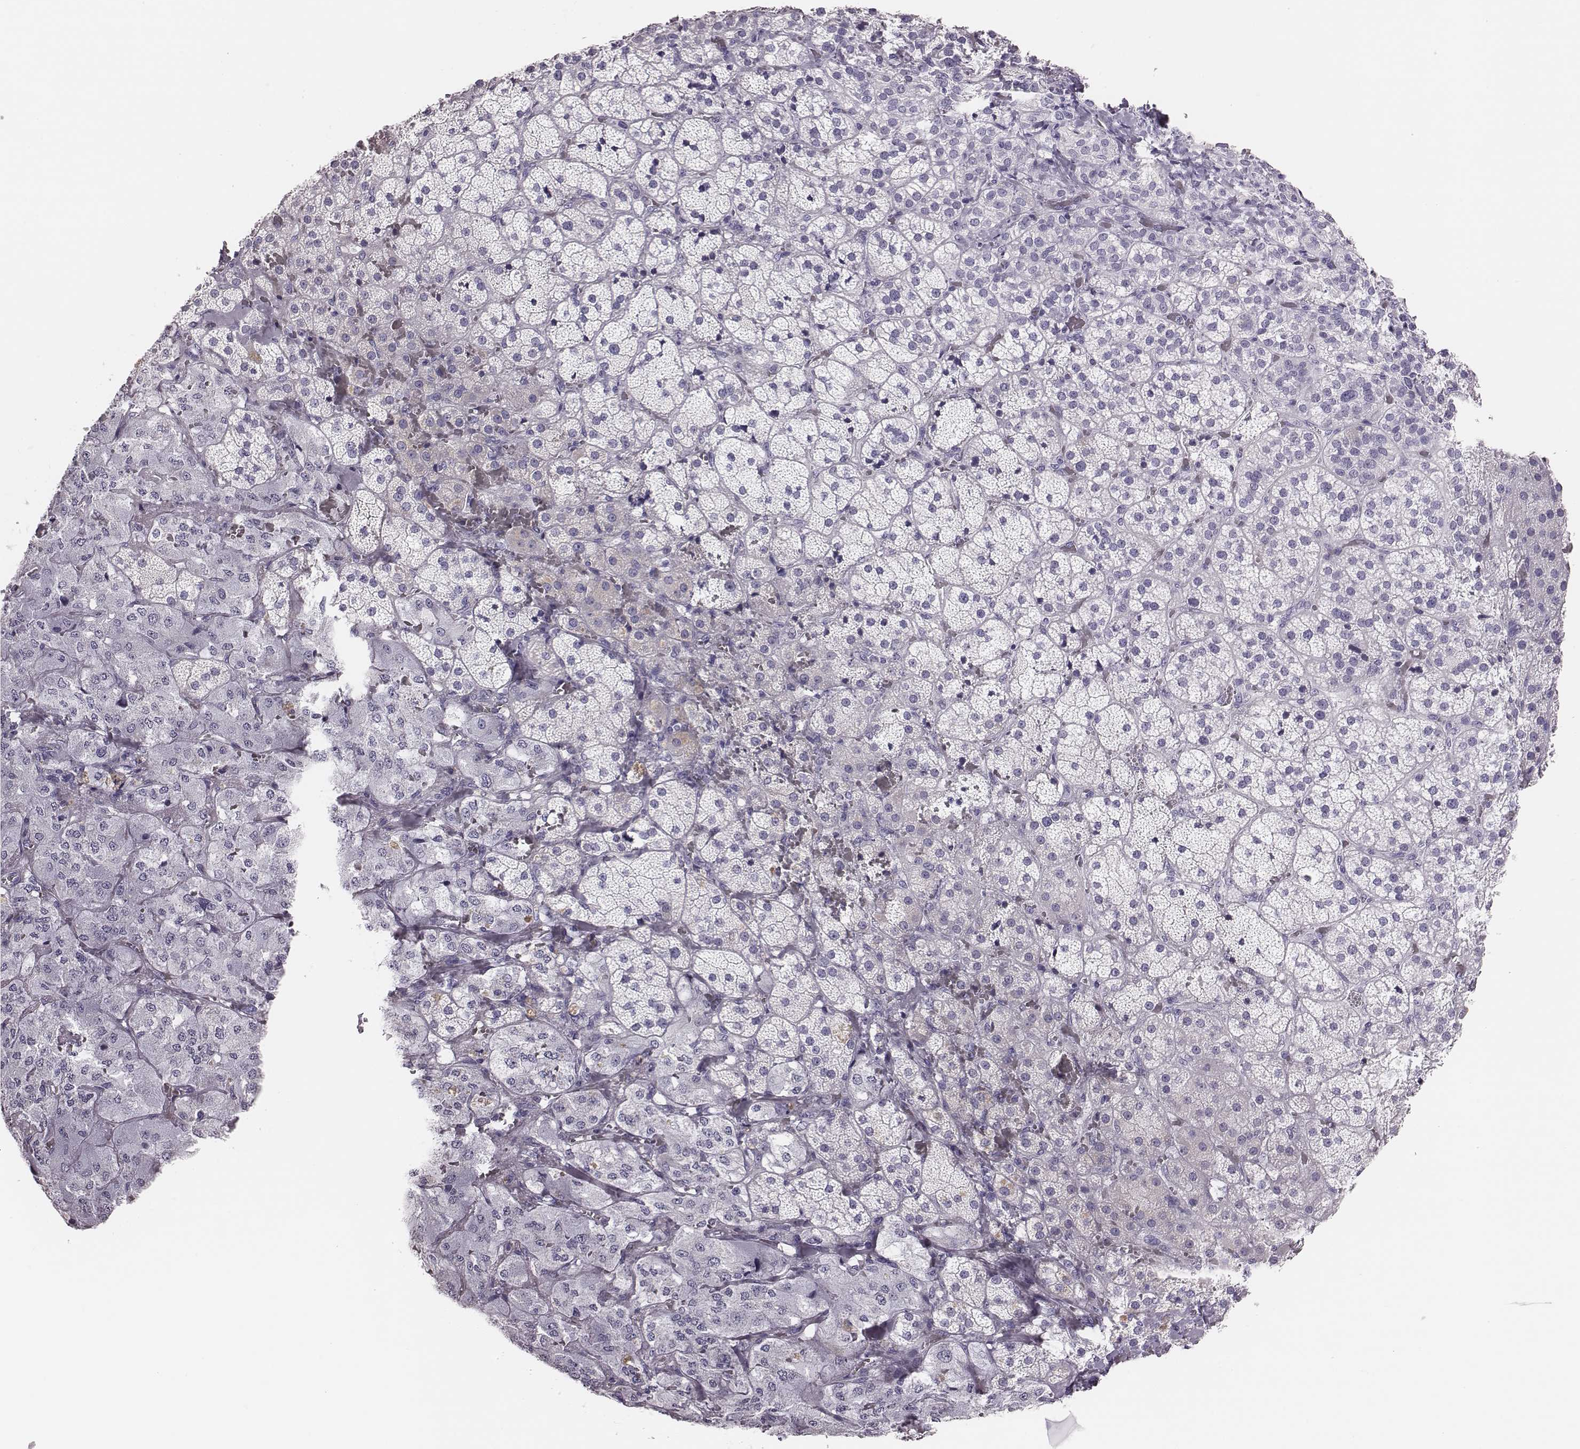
{"staining": {"intensity": "negative", "quantity": "none", "location": "none"}, "tissue": "adrenal gland", "cell_type": "Glandular cells", "image_type": "normal", "snomed": [{"axis": "morphology", "description": "Normal tissue, NOS"}, {"axis": "topography", "description": "Adrenal gland"}], "caption": "This micrograph is of normal adrenal gland stained with IHC to label a protein in brown with the nuclei are counter-stained blue. There is no expression in glandular cells. (DAB (3,3'-diaminobenzidine) immunohistochemistry (IHC), high magnification).", "gene": "H1", "patient": {"sex": "male", "age": 57}}